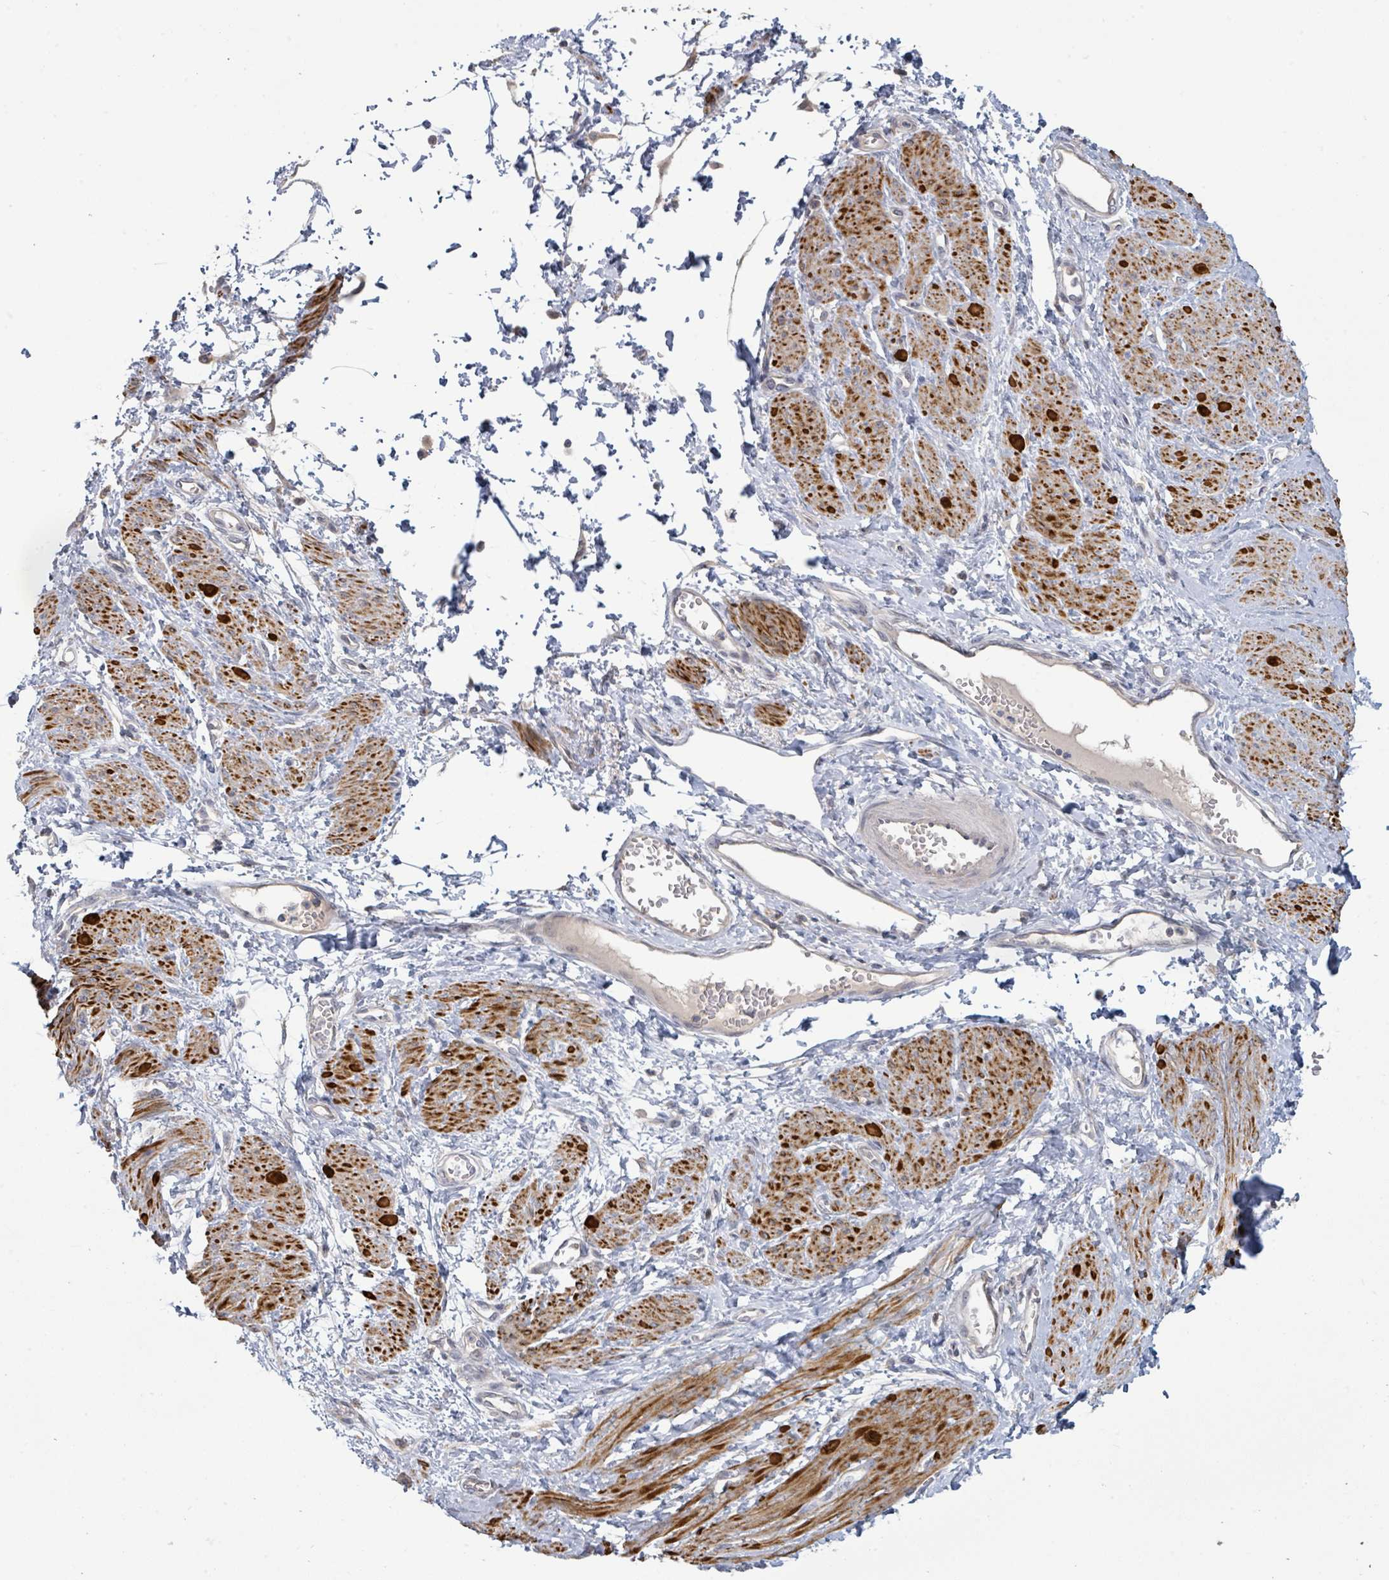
{"staining": {"intensity": "strong", "quantity": ">75%", "location": "cytoplasmic/membranous"}, "tissue": "smooth muscle", "cell_type": "Smooth muscle cells", "image_type": "normal", "snomed": [{"axis": "morphology", "description": "Normal tissue, NOS"}, {"axis": "topography", "description": "Smooth muscle"}, {"axis": "topography", "description": "Uterus"}], "caption": "A brown stain shows strong cytoplasmic/membranous expression of a protein in smooth muscle cells of benign smooth muscle. (IHC, brightfield microscopy, high magnification).", "gene": "KCNS2", "patient": {"sex": "female", "age": 39}}